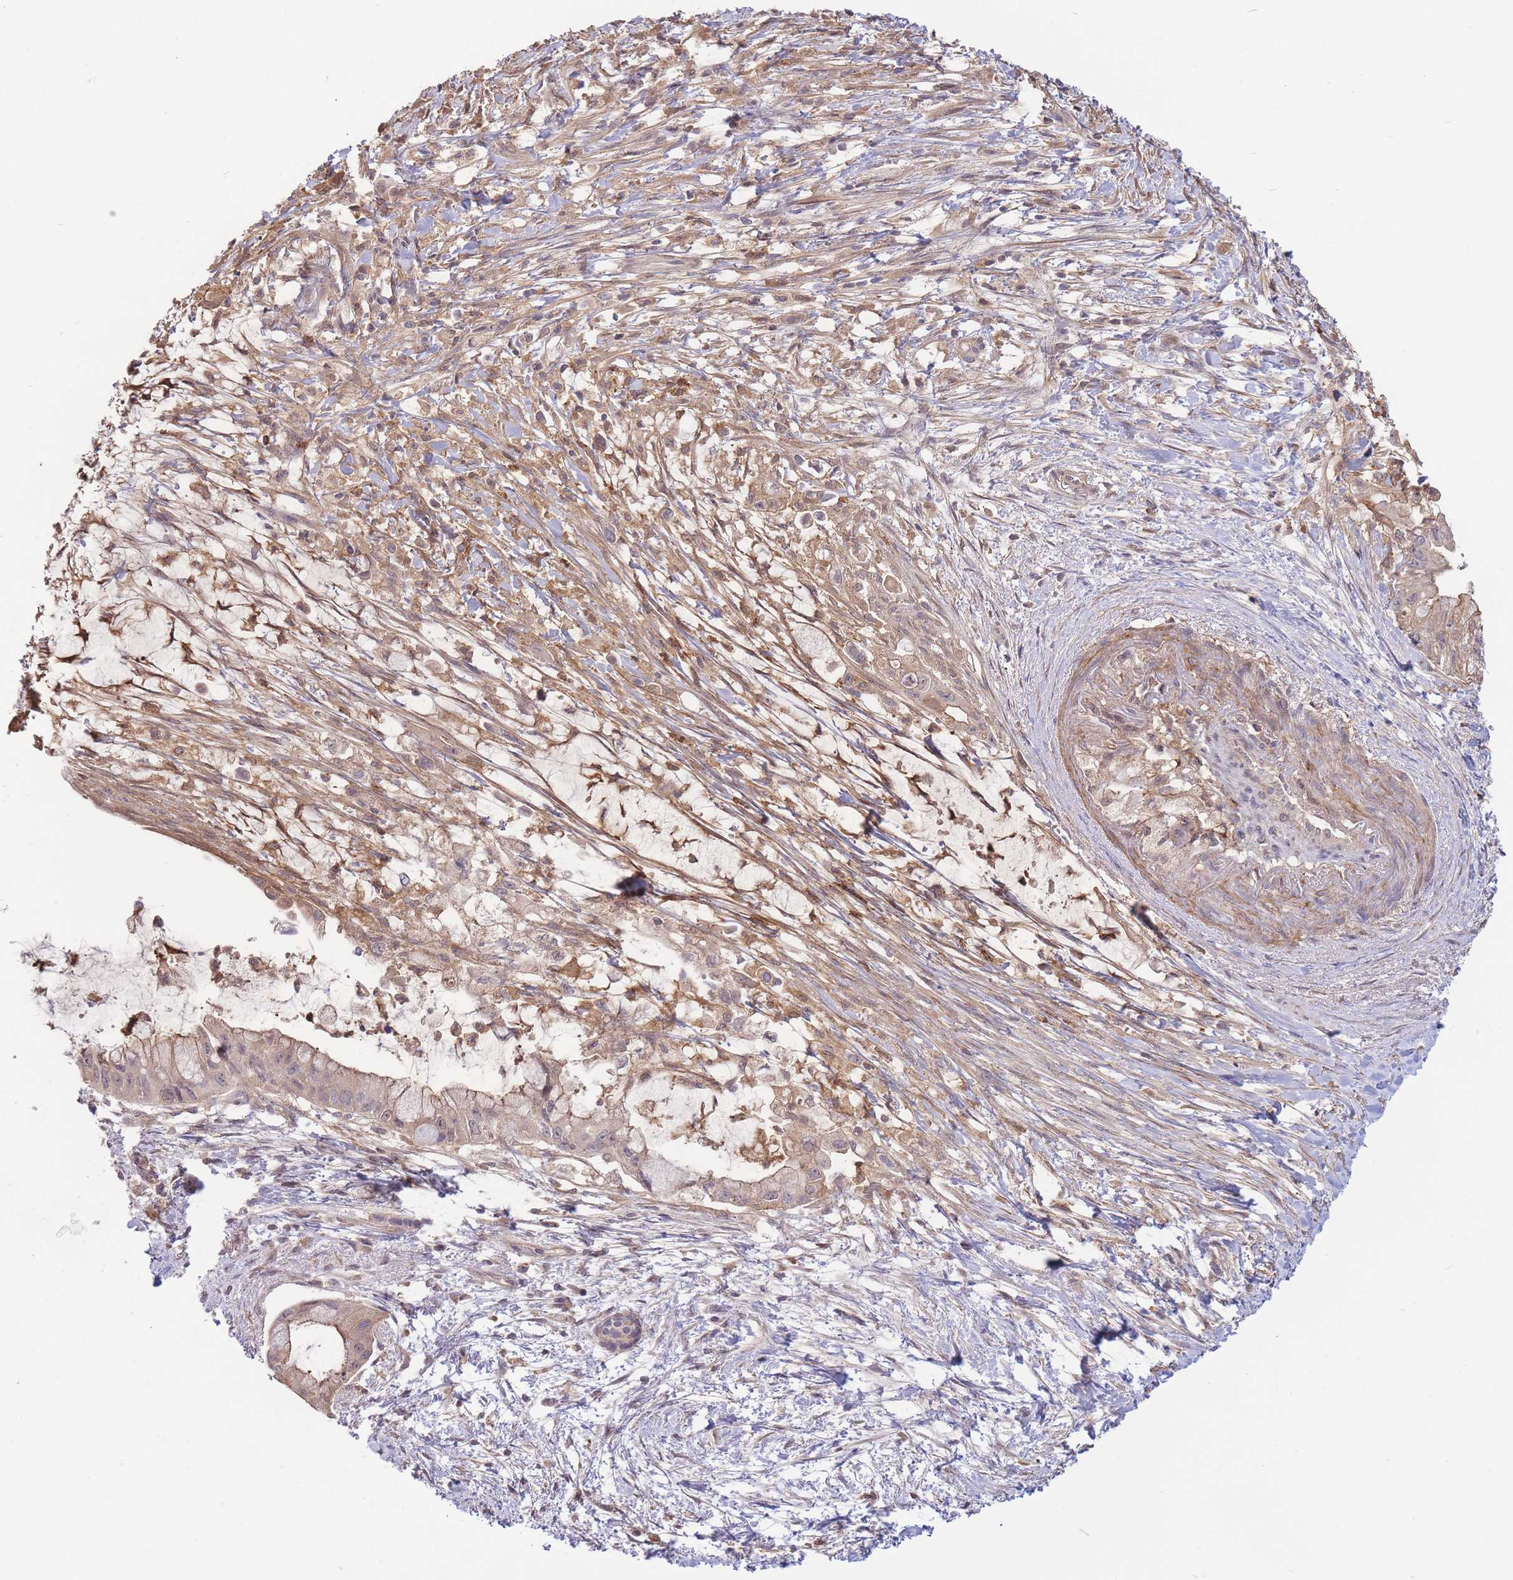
{"staining": {"intensity": "weak", "quantity": "25%-75%", "location": "cytoplasmic/membranous"}, "tissue": "pancreatic cancer", "cell_type": "Tumor cells", "image_type": "cancer", "snomed": [{"axis": "morphology", "description": "Adenocarcinoma, NOS"}, {"axis": "topography", "description": "Pancreas"}], "caption": "Tumor cells show low levels of weak cytoplasmic/membranous positivity in approximately 25%-75% of cells in human adenocarcinoma (pancreatic). The protein is stained brown, and the nuclei are stained in blue (DAB IHC with brightfield microscopy, high magnification).", "gene": "ZNF304", "patient": {"sex": "male", "age": 48}}